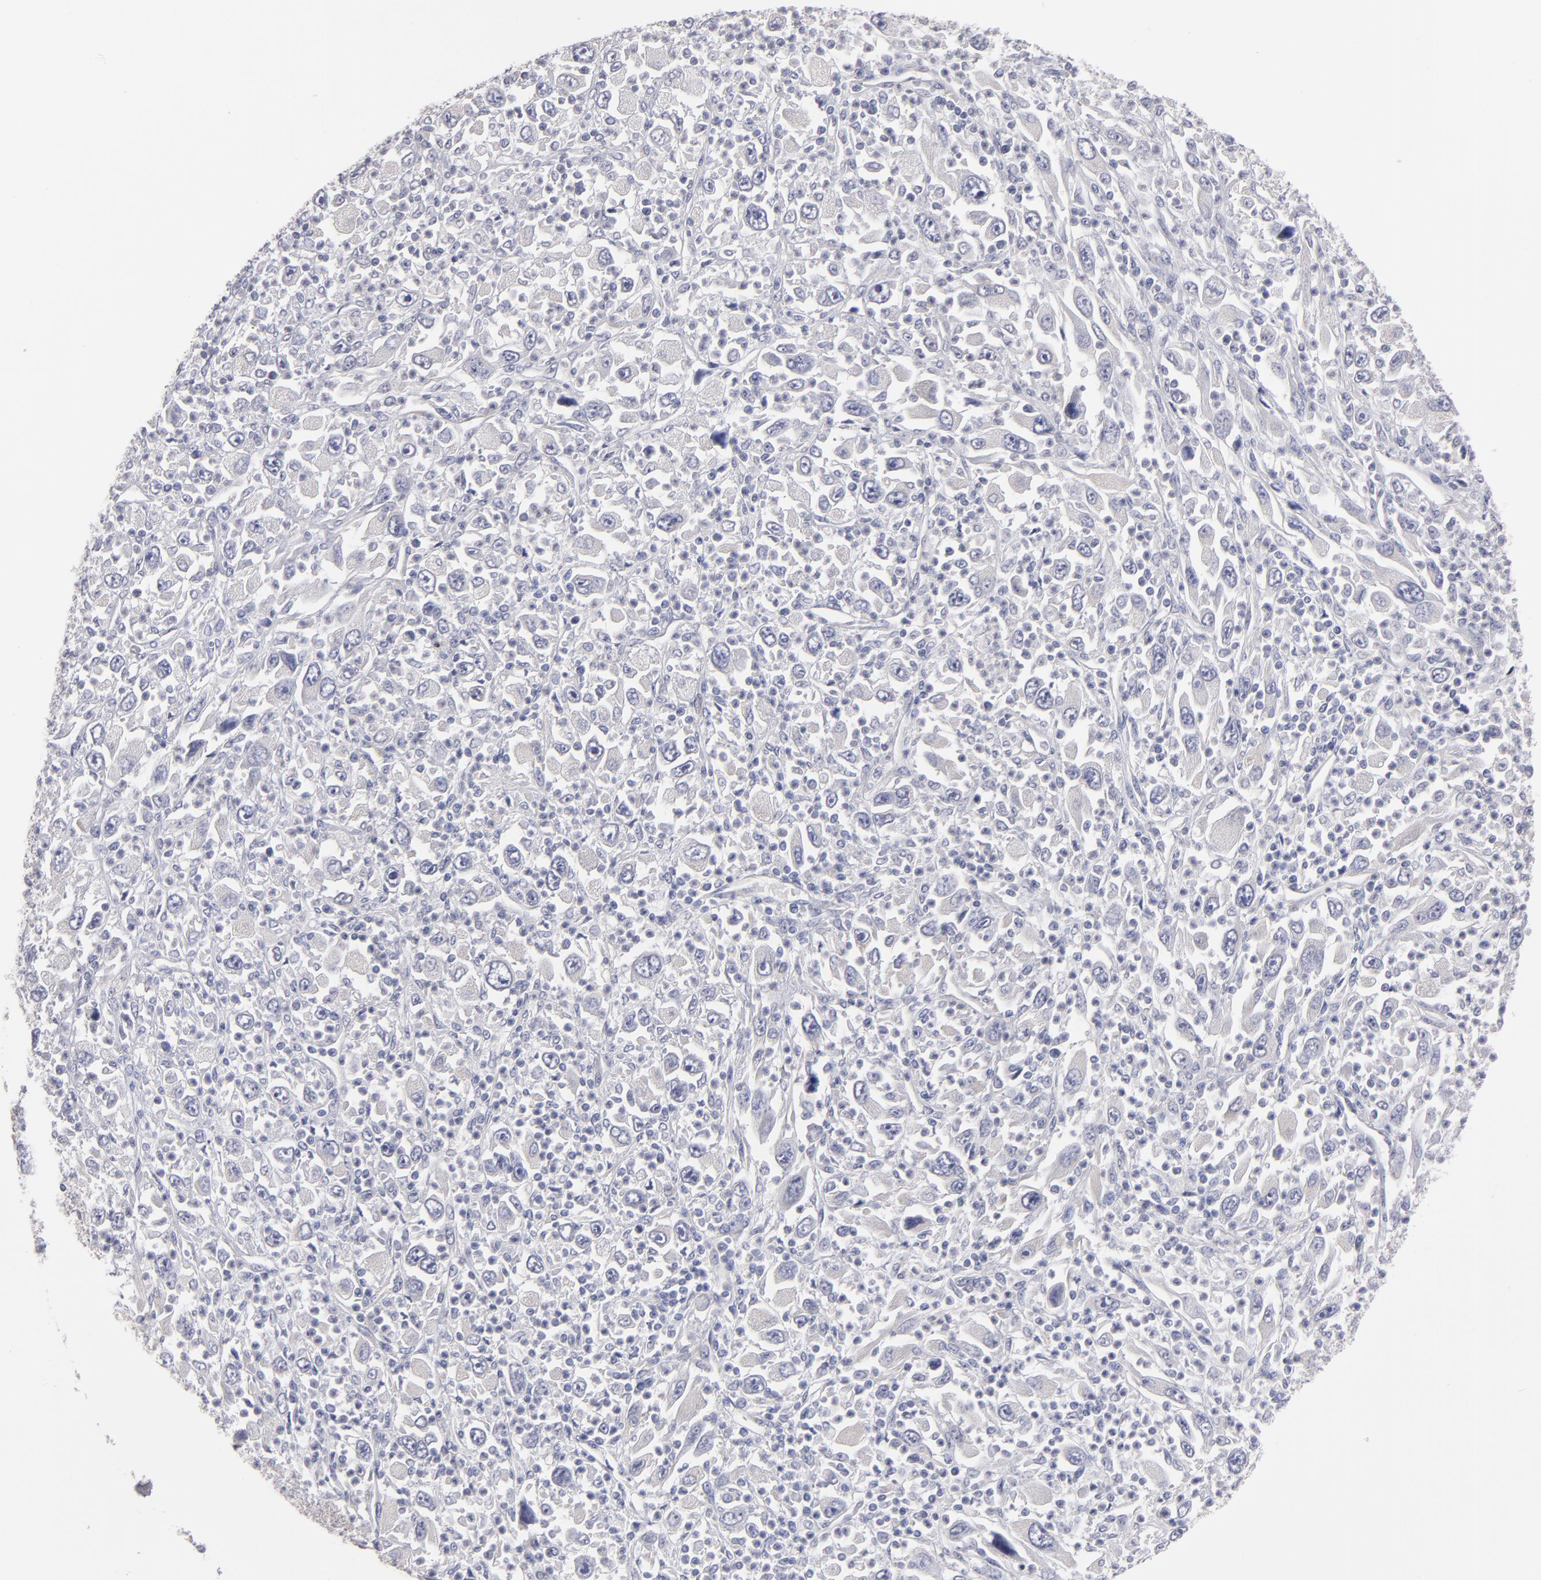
{"staining": {"intensity": "negative", "quantity": "none", "location": "none"}, "tissue": "melanoma", "cell_type": "Tumor cells", "image_type": "cancer", "snomed": [{"axis": "morphology", "description": "Malignant melanoma, Metastatic site"}, {"axis": "topography", "description": "Skin"}], "caption": "Immunohistochemistry (IHC) of human melanoma exhibits no expression in tumor cells.", "gene": "SLMAP", "patient": {"sex": "female", "age": 56}}